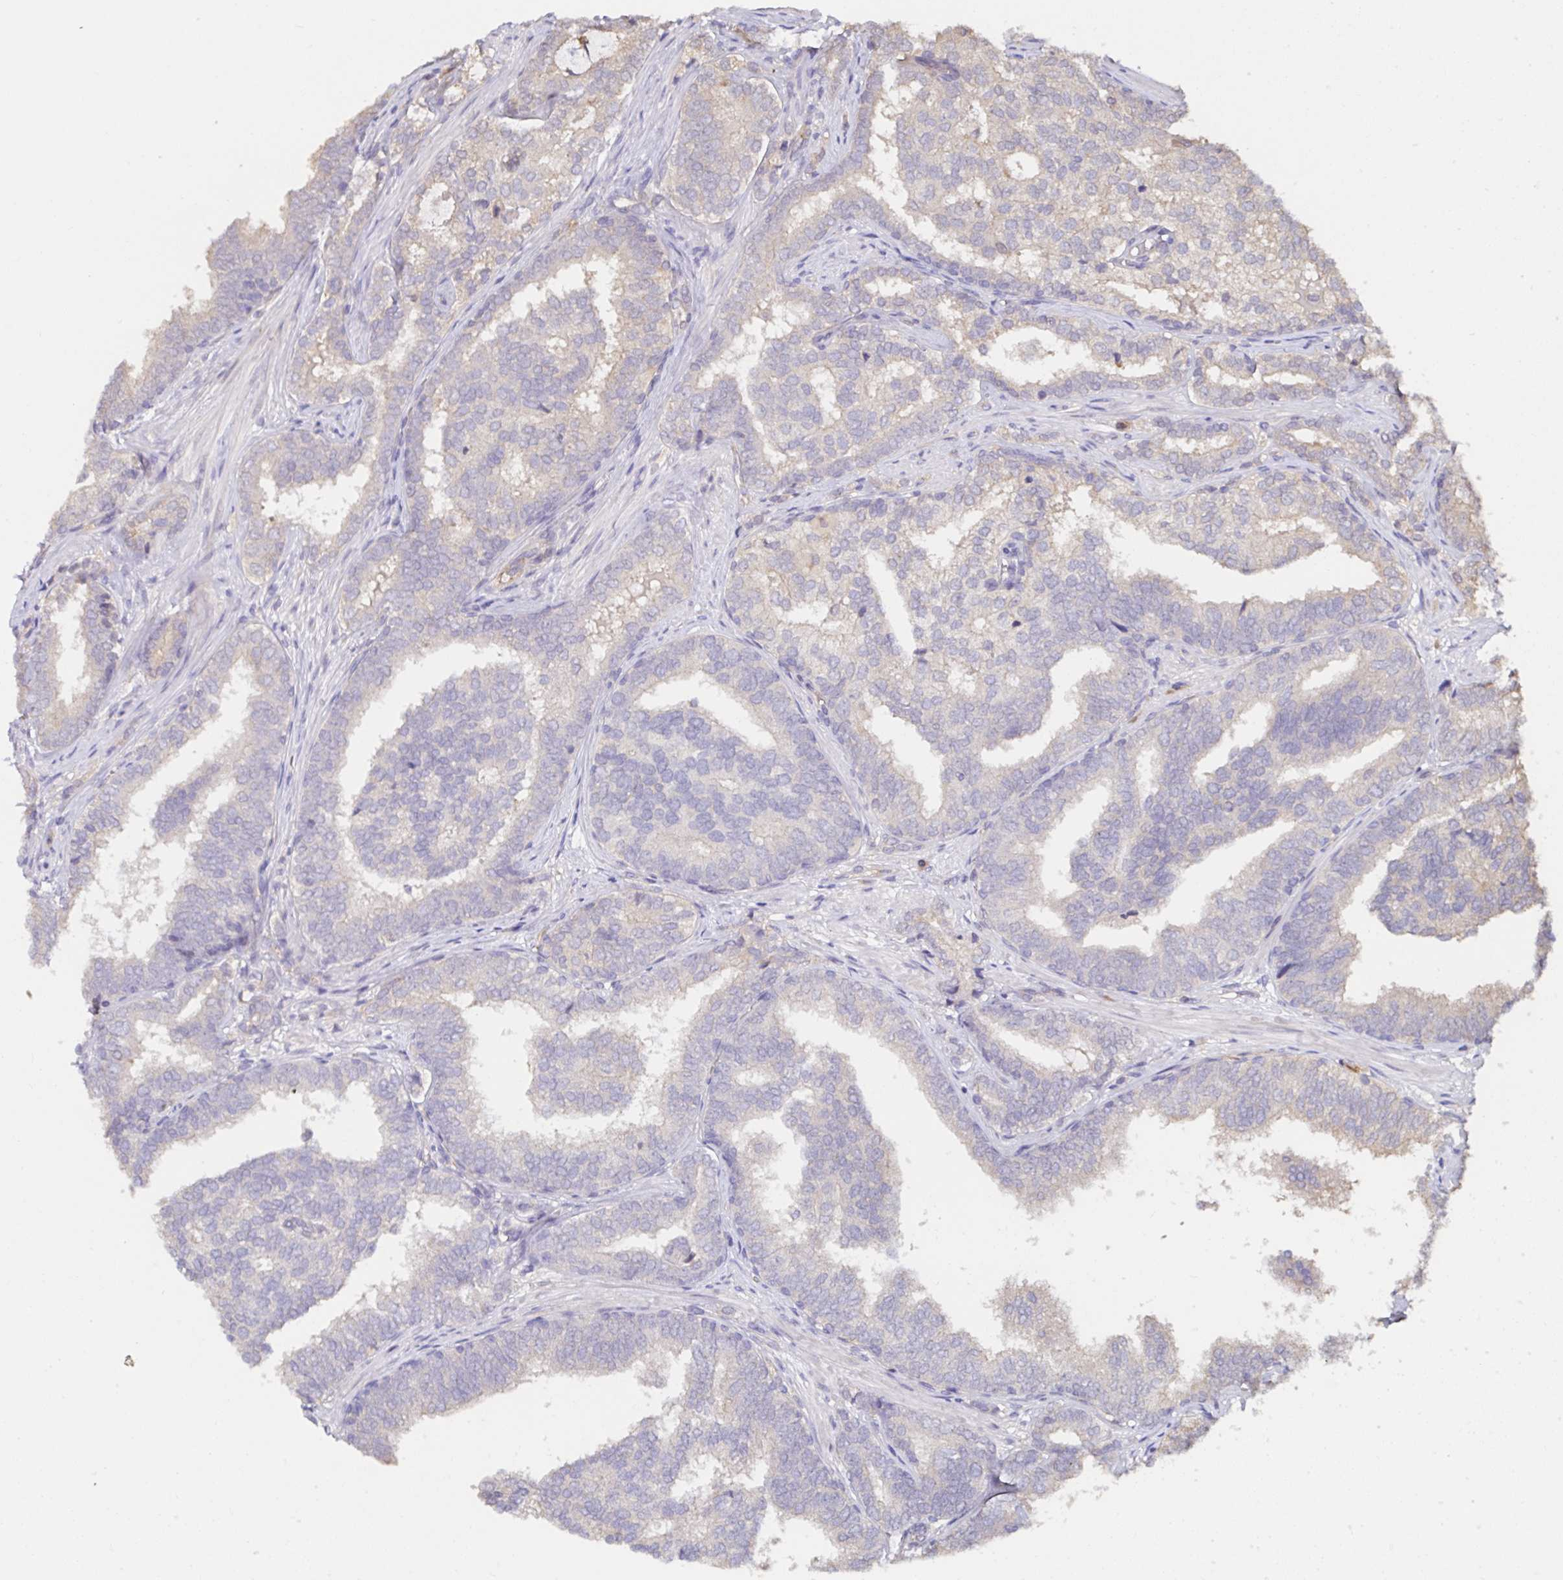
{"staining": {"intensity": "negative", "quantity": "none", "location": "none"}, "tissue": "prostate cancer", "cell_type": "Tumor cells", "image_type": "cancer", "snomed": [{"axis": "morphology", "description": "Adenocarcinoma, High grade"}, {"axis": "topography", "description": "Prostate"}], "caption": "Immunohistochemistry (IHC) micrograph of neoplastic tissue: prostate cancer stained with DAB (3,3'-diaminobenzidine) displays no significant protein expression in tumor cells.", "gene": "RSRP1", "patient": {"sex": "male", "age": 72}}